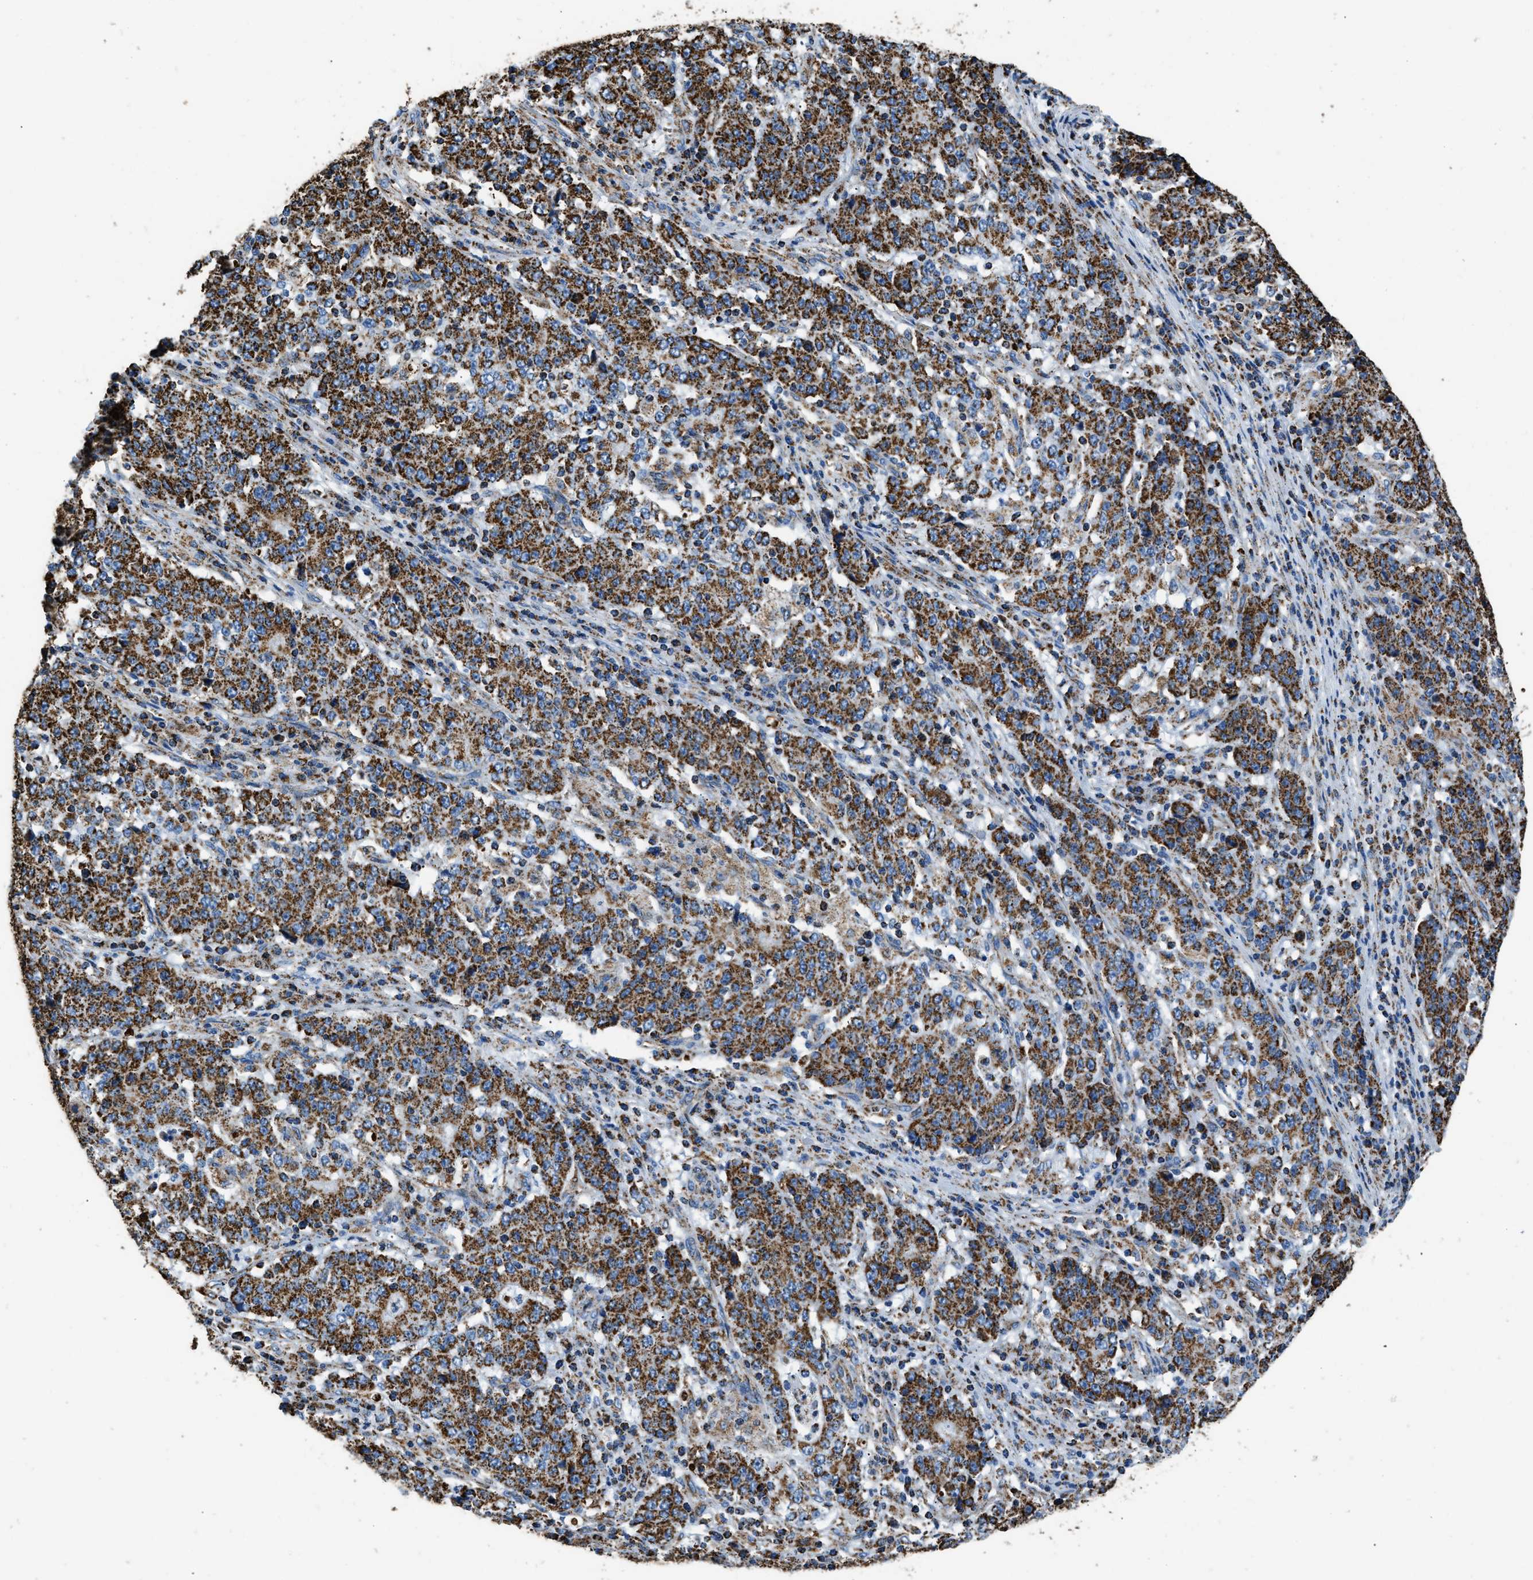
{"staining": {"intensity": "strong", "quantity": ">75%", "location": "cytoplasmic/membranous"}, "tissue": "stomach cancer", "cell_type": "Tumor cells", "image_type": "cancer", "snomed": [{"axis": "morphology", "description": "Adenocarcinoma, NOS"}, {"axis": "topography", "description": "Stomach"}], "caption": "Tumor cells reveal high levels of strong cytoplasmic/membranous staining in approximately >75% of cells in human stomach adenocarcinoma. (DAB = brown stain, brightfield microscopy at high magnification).", "gene": "IRX6", "patient": {"sex": "male", "age": 59}}